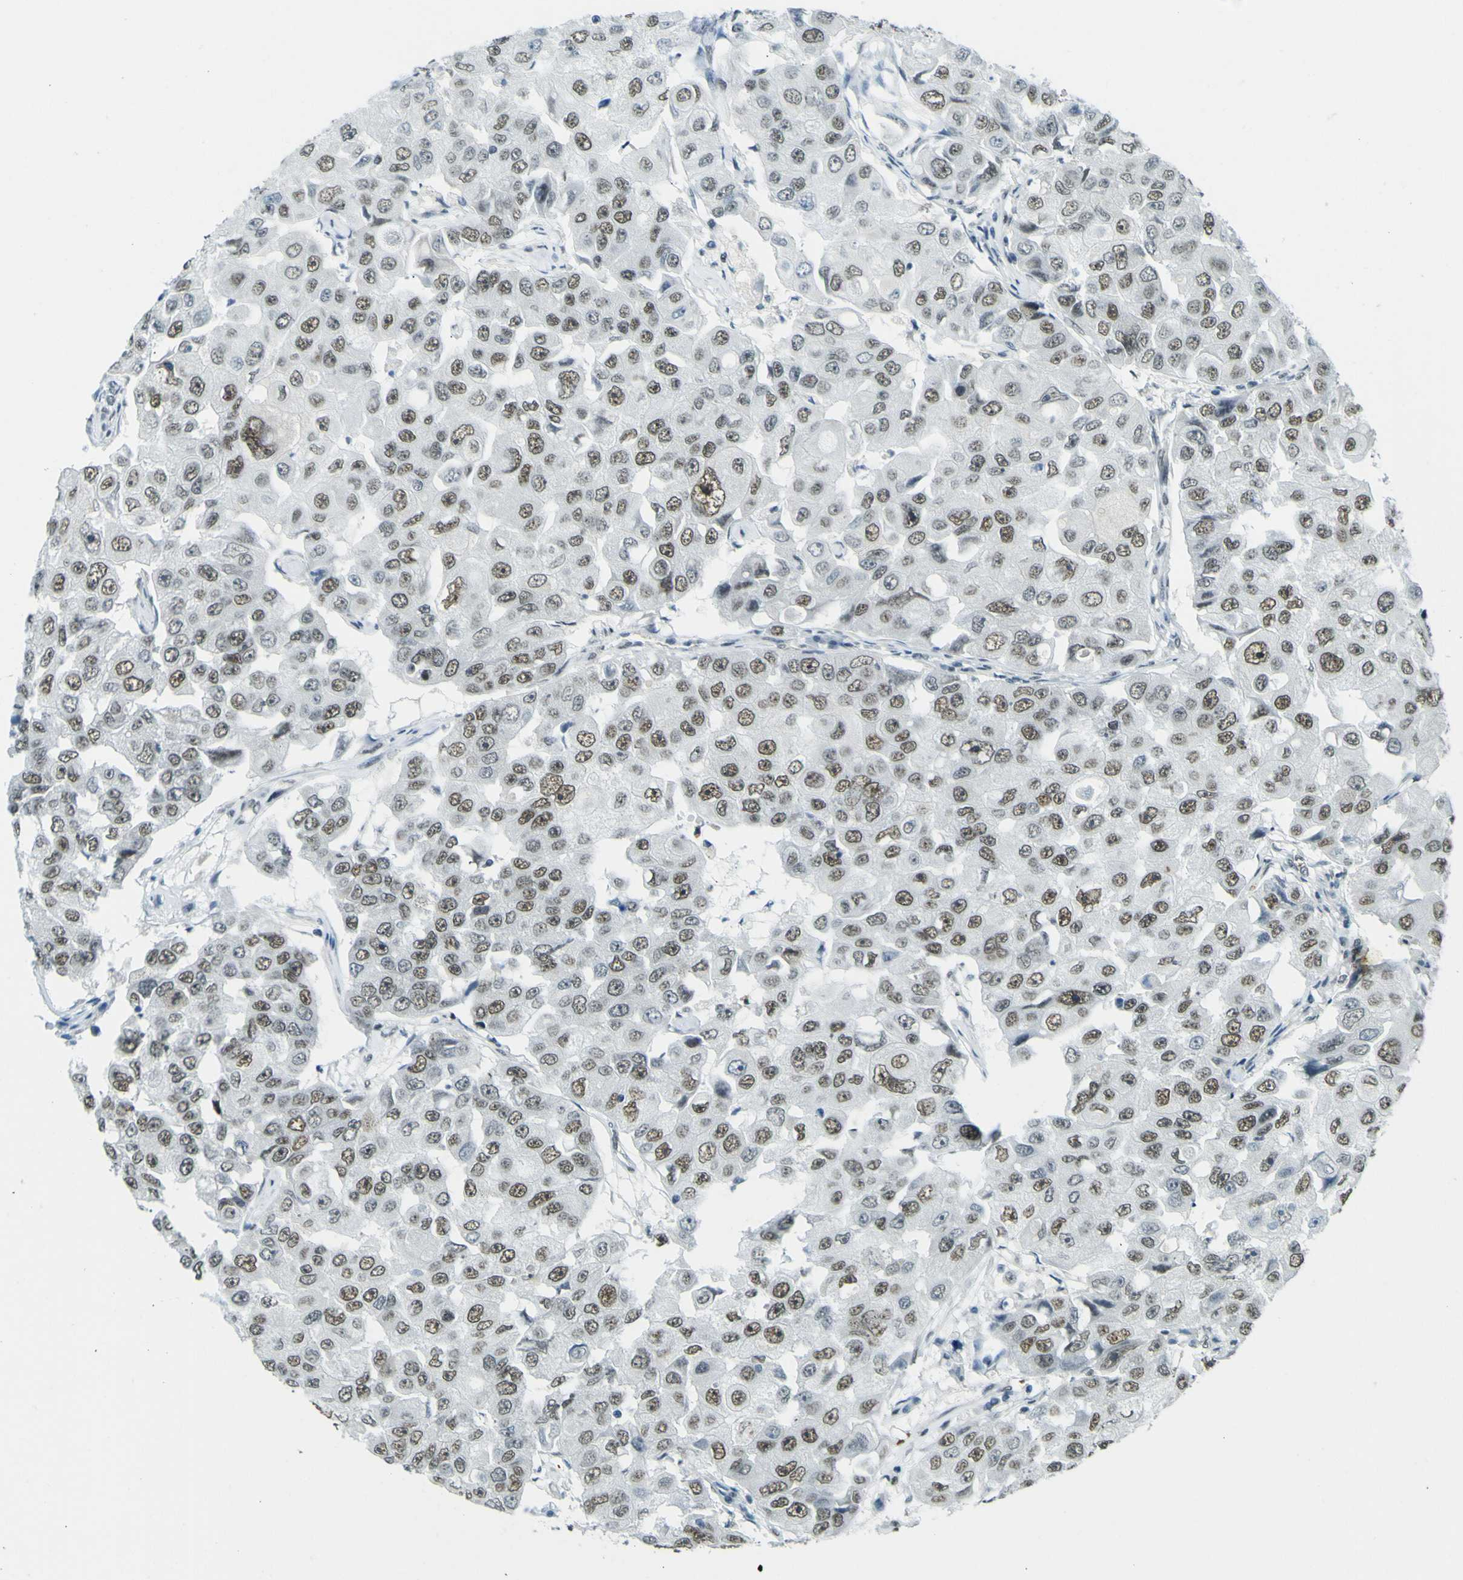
{"staining": {"intensity": "moderate", "quantity": ">75%", "location": "nuclear"}, "tissue": "breast cancer", "cell_type": "Tumor cells", "image_type": "cancer", "snomed": [{"axis": "morphology", "description": "Duct carcinoma"}, {"axis": "topography", "description": "Breast"}], "caption": "Immunohistochemistry (IHC) photomicrograph of neoplastic tissue: human breast invasive ductal carcinoma stained using immunohistochemistry shows medium levels of moderate protein expression localized specifically in the nuclear of tumor cells, appearing as a nuclear brown color.", "gene": "CEBPG", "patient": {"sex": "female", "age": 27}}